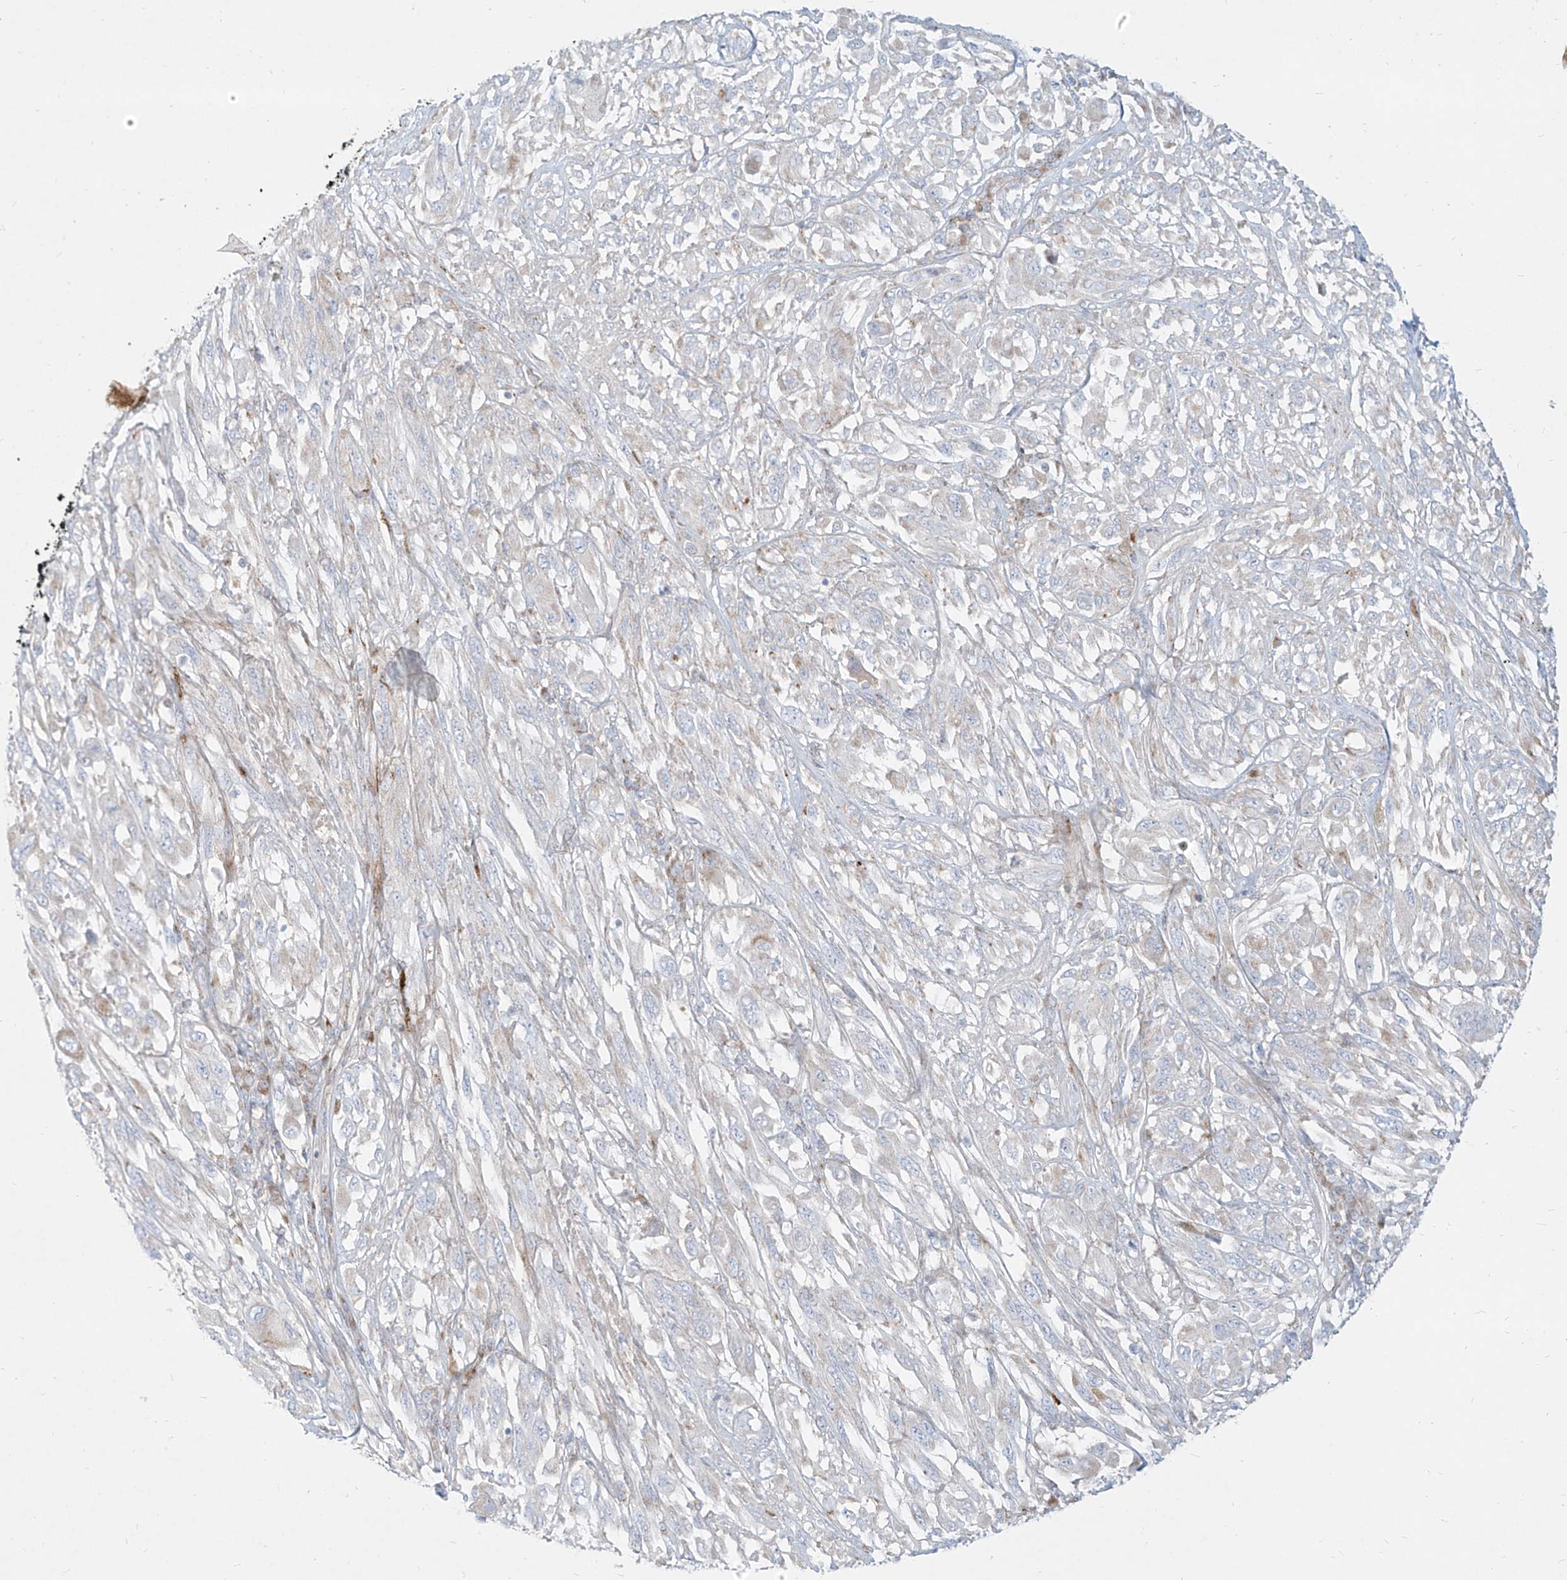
{"staining": {"intensity": "negative", "quantity": "none", "location": "none"}, "tissue": "melanoma", "cell_type": "Tumor cells", "image_type": "cancer", "snomed": [{"axis": "morphology", "description": "Malignant melanoma, NOS"}, {"axis": "topography", "description": "Skin"}], "caption": "DAB (3,3'-diaminobenzidine) immunohistochemical staining of malignant melanoma shows no significant staining in tumor cells. (Immunohistochemistry, brightfield microscopy, high magnification).", "gene": "MTX2", "patient": {"sex": "female", "age": 91}}